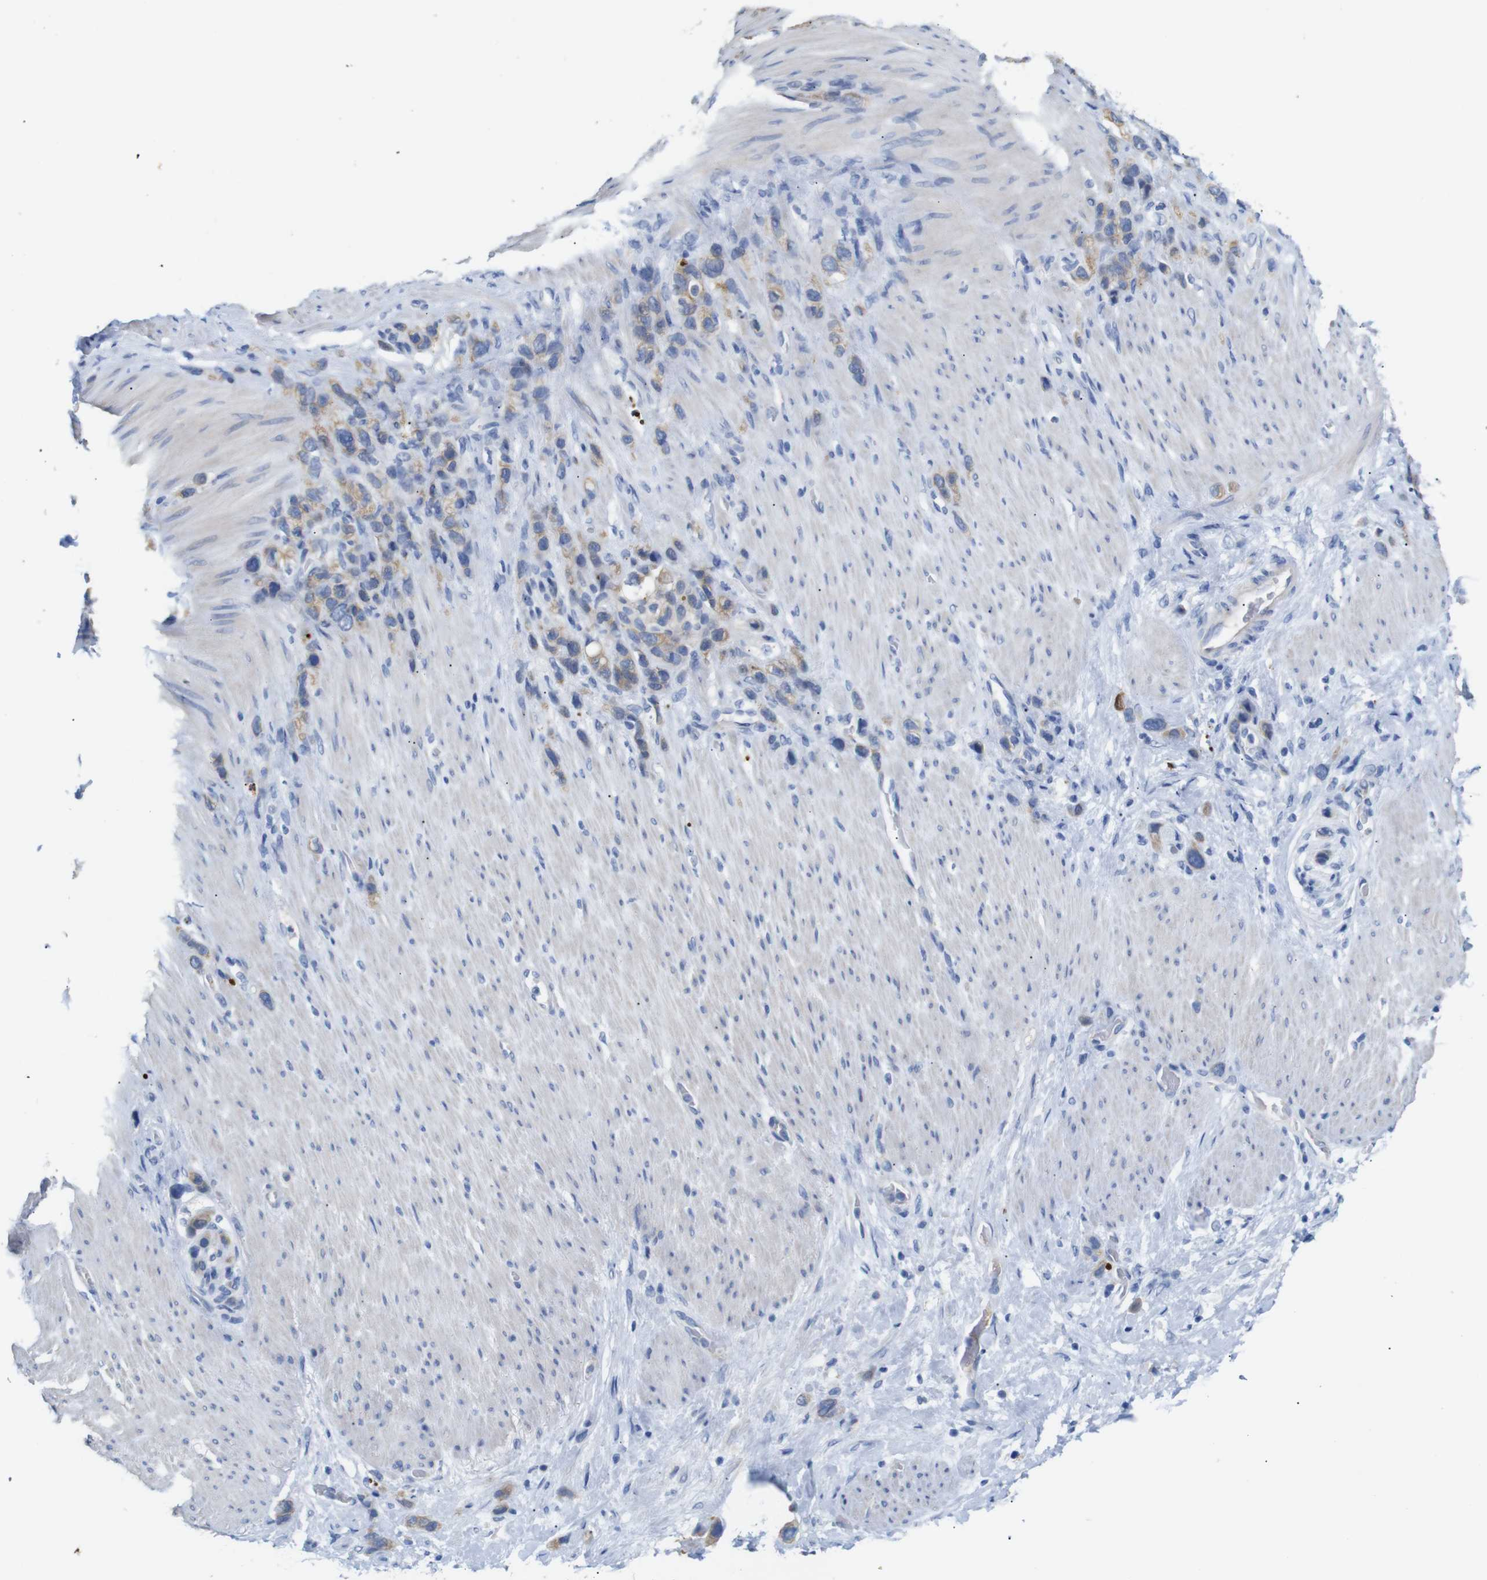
{"staining": {"intensity": "moderate", "quantity": "25%-75%", "location": "cytoplasmic/membranous"}, "tissue": "stomach cancer", "cell_type": "Tumor cells", "image_type": "cancer", "snomed": [{"axis": "morphology", "description": "Adenocarcinoma, NOS"}, {"axis": "morphology", "description": "Adenocarcinoma, High grade"}, {"axis": "topography", "description": "Stomach, upper"}, {"axis": "topography", "description": "Stomach, lower"}], "caption": "IHC staining of stomach adenocarcinoma, which reveals medium levels of moderate cytoplasmic/membranous staining in about 25%-75% of tumor cells indicating moderate cytoplasmic/membranous protein positivity. The staining was performed using DAB (brown) for protein detection and nuclei were counterstained in hematoxylin (blue).", "gene": "ALOX15", "patient": {"sex": "female", "age": 65}}